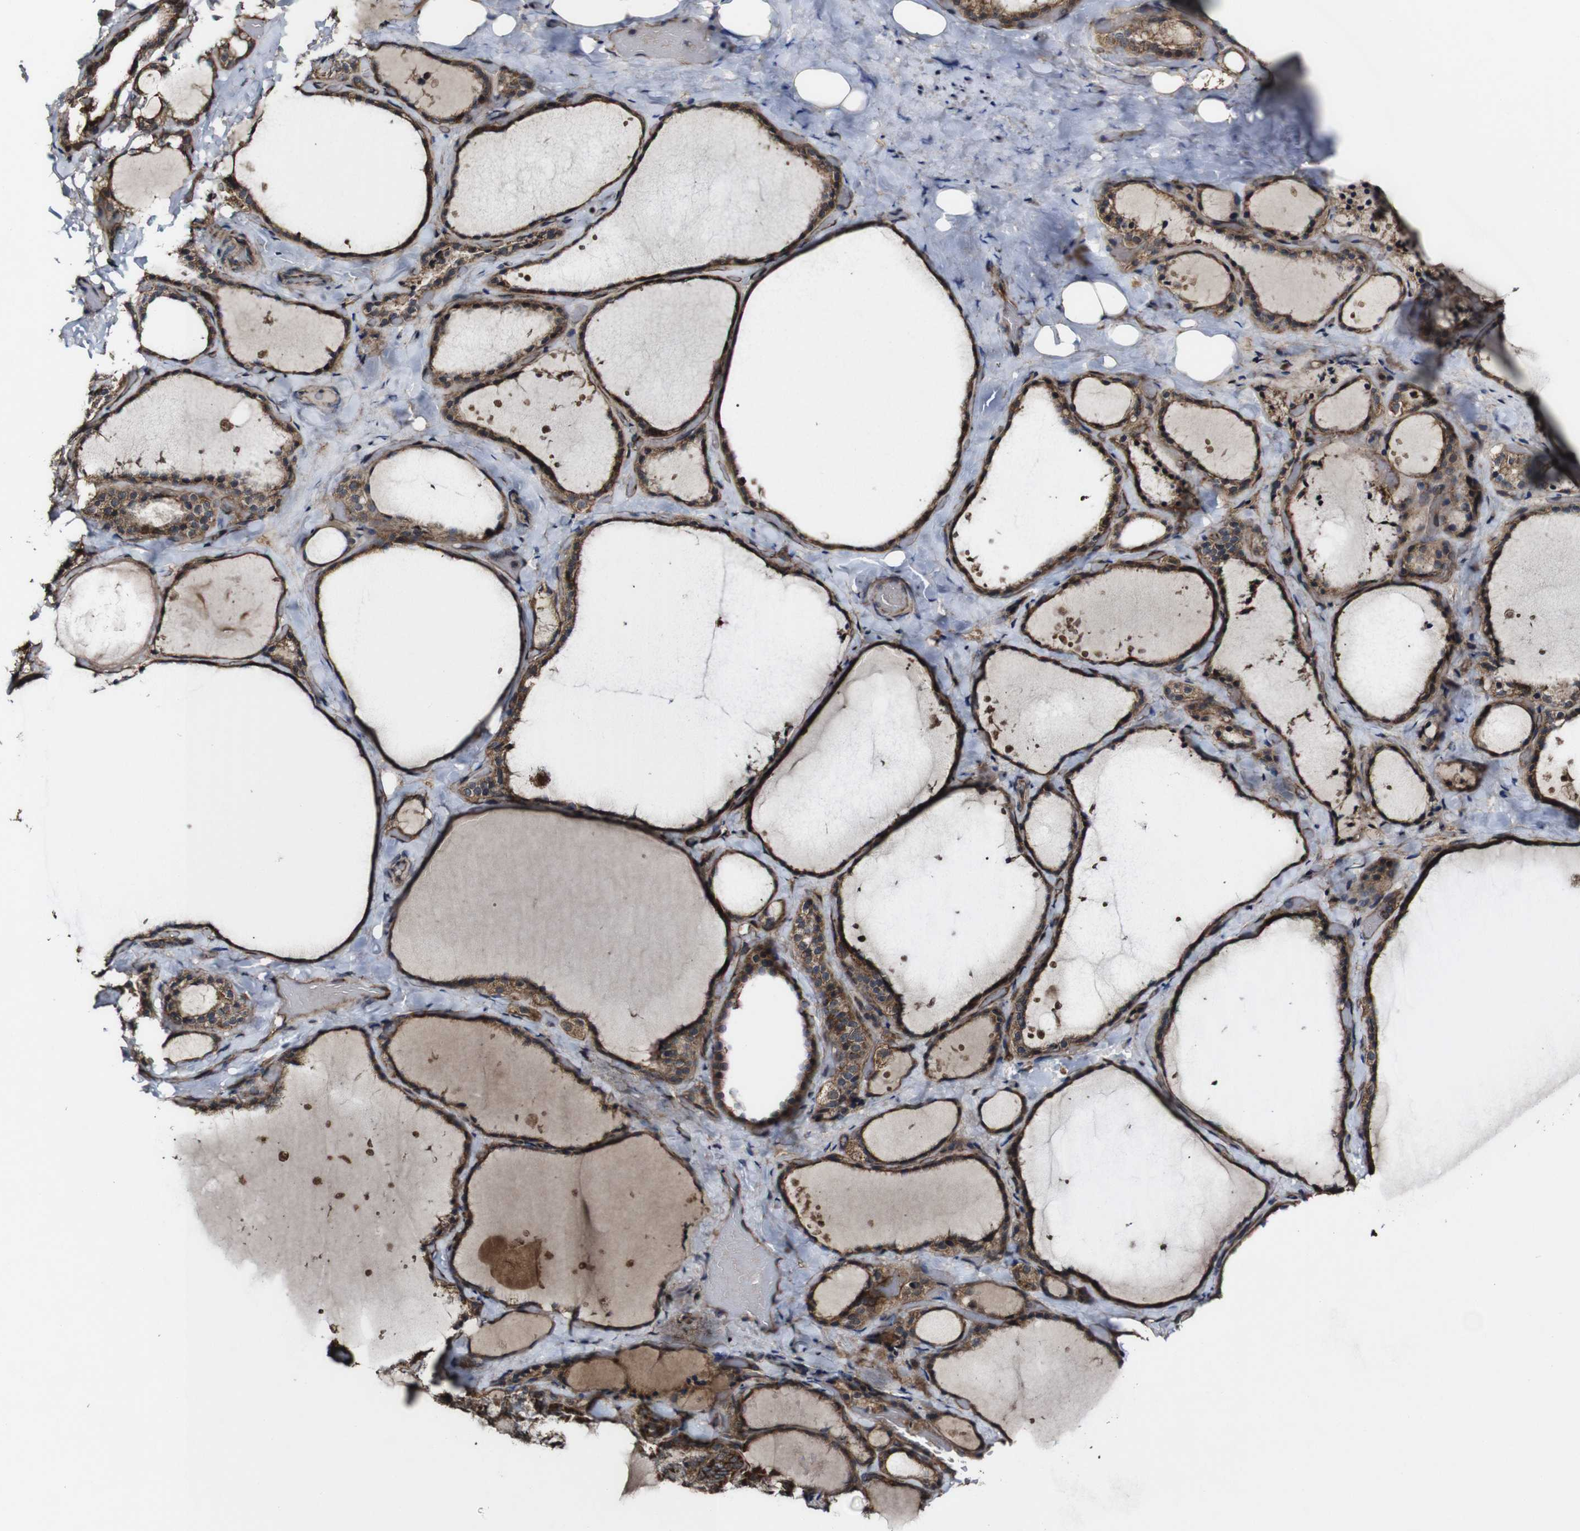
{"staining": {"intensity": "strong", "quantity": ">75%", "location": "cytoplasmic/membranous"}, "tissue": "thyroid gland", "cell_type": "Glandular cells", "image_type": "normal", "snomed": [{"axis": "morphology", "description": "Normal tissue, NOS"}, {"axis": "topography", "description": "Thyroid gland"}], "caption": "An image of human thyroid gland stained for a protein exhibits strong cytoplasmic/membranous brown staining in glandular cells. The protein is shown in brown color, while the nuclei are stained blue.", "gene": "BTN3A3", "patient": {"sex": "female", "age": 44}}